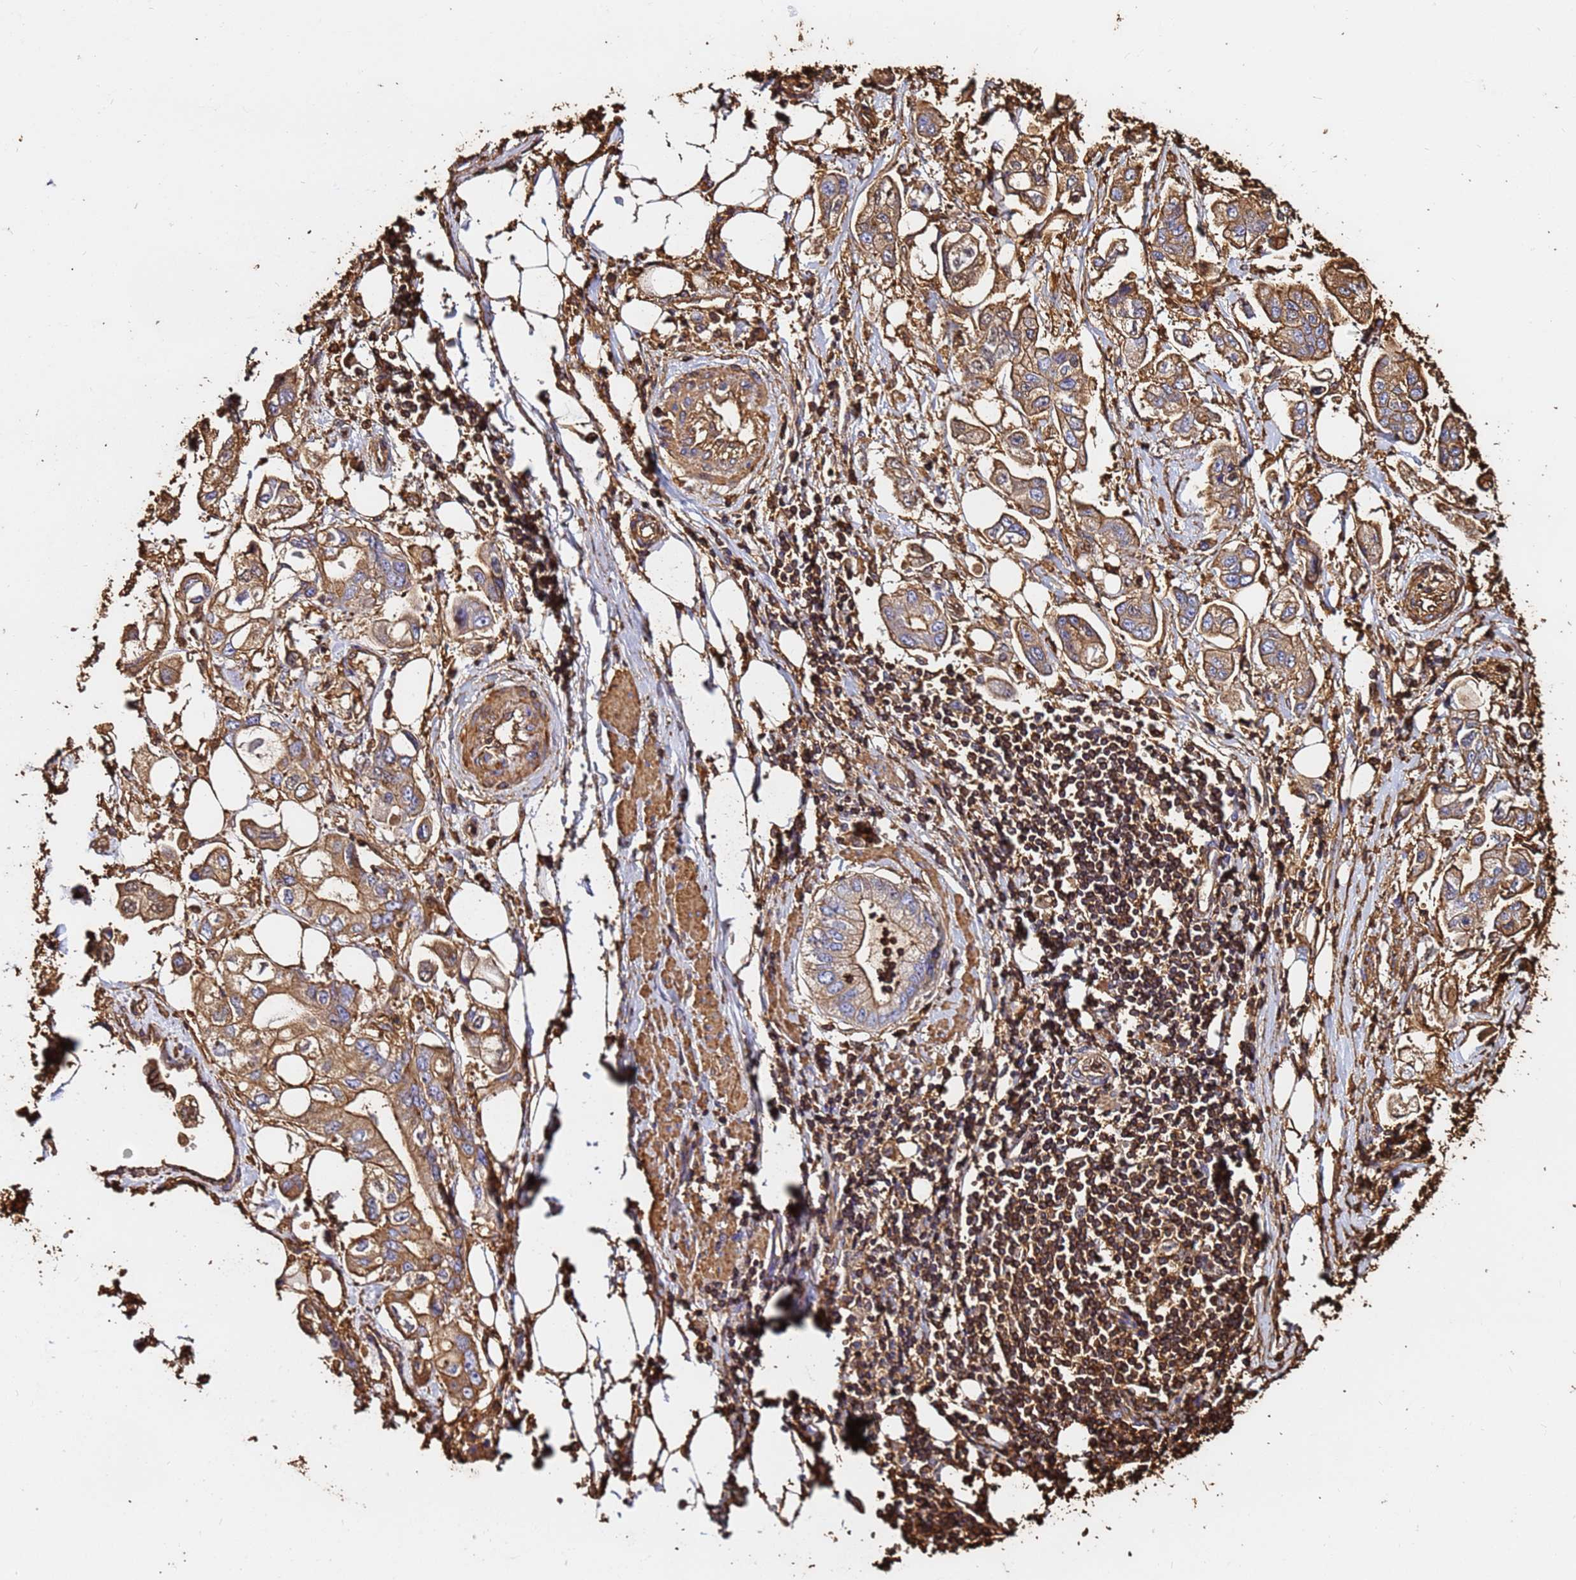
{"staining": {"intensity": "moderate", "quantity": ">75%", "location": "cytoplasmic/membranous"}, "tissue": "stomach cancer", "cell_type": "Tumor cells", "image_type": "cancer", "snomed": [{"axis": "morphology", "description": "Adenocarcinoma, NOS"}, {"axis": "topography", "description": "Stomach"}], "caption": "This histopathology image shows stomach cancer stained with immunohistochemistry (IHC) to label a protein in brown. The cytoplasmic/membranous of tumor cells show moderate positivity for the protein. Nuclei are counter-stained blue.", "gene": "ACTB", "patient": {"sex": "male", "age": 62}}